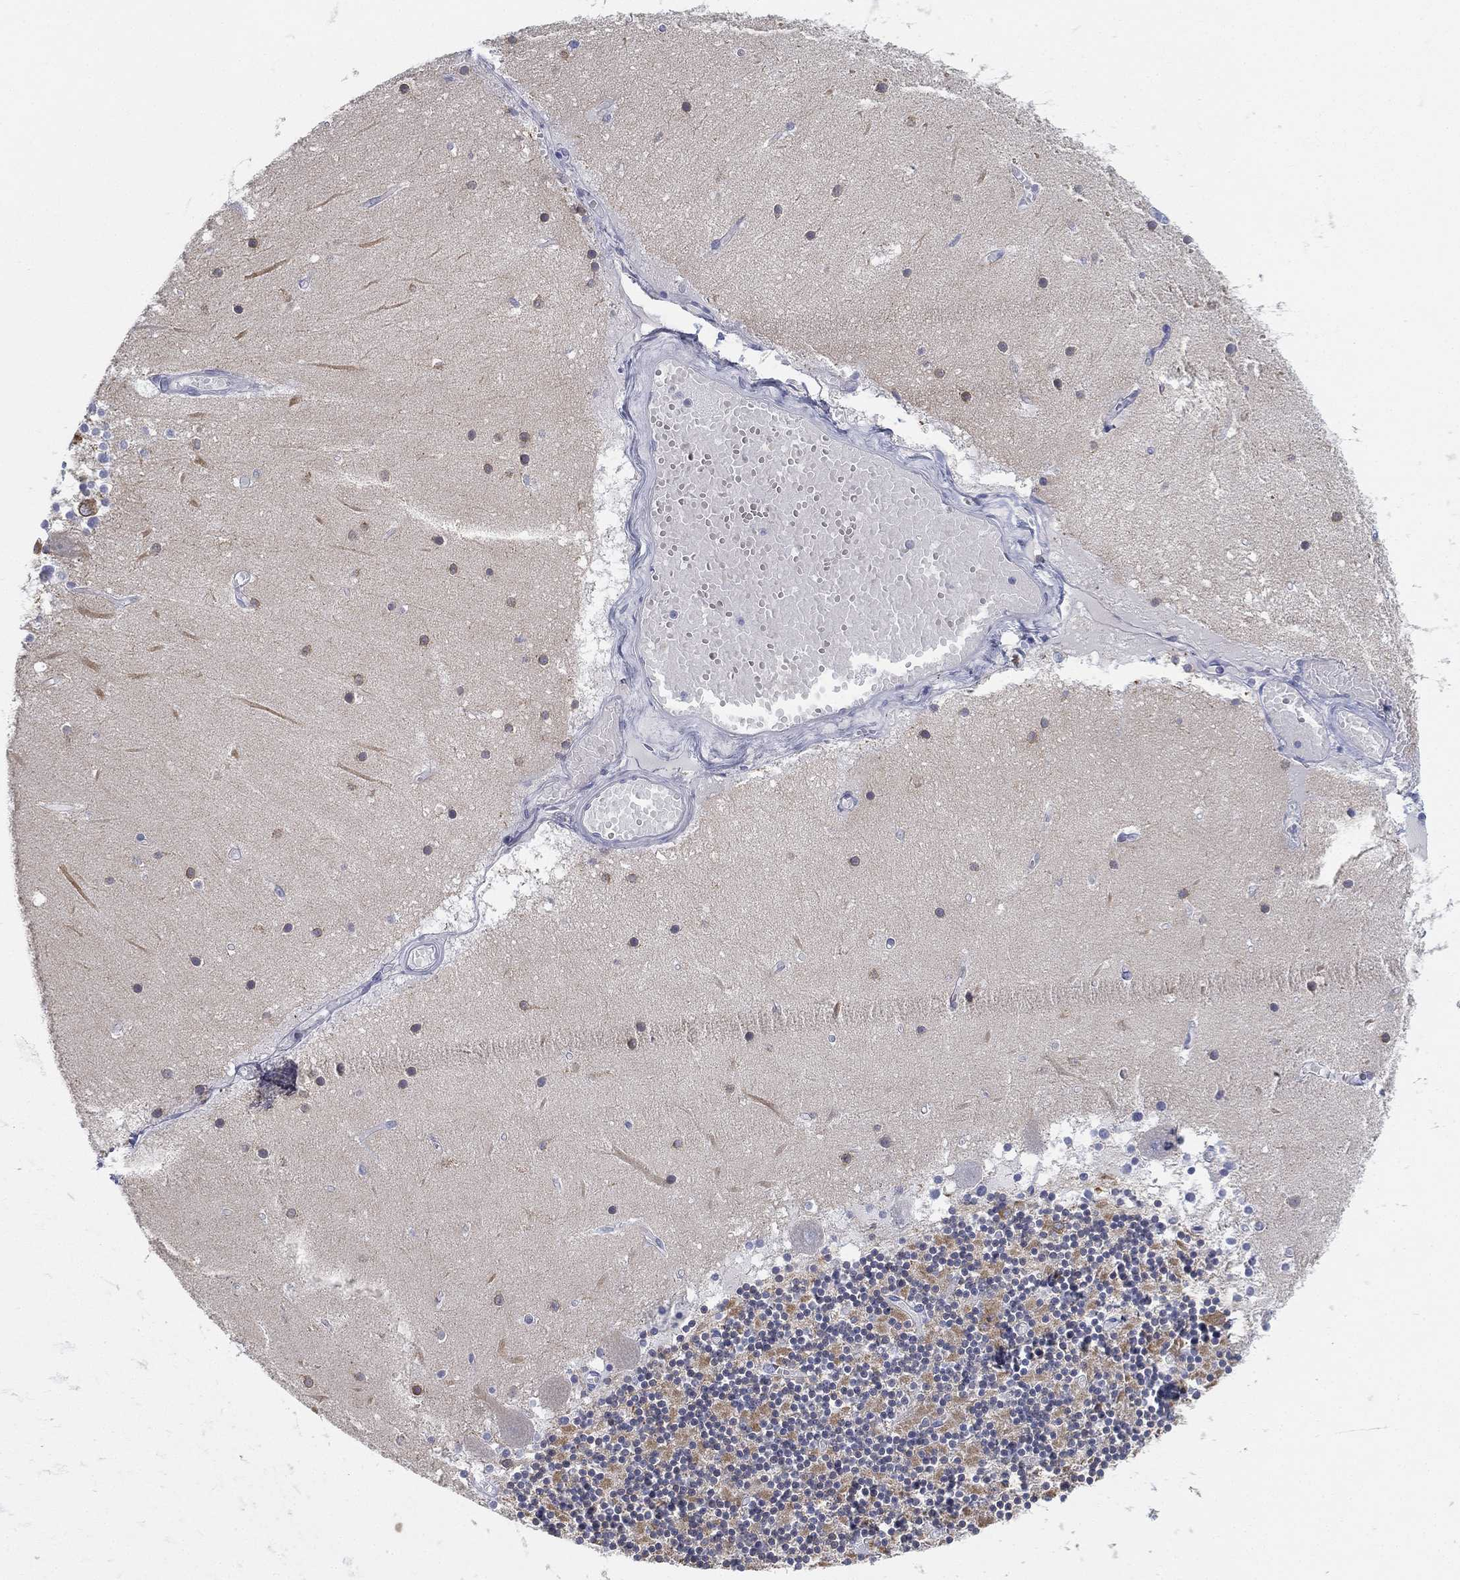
{"staining": {"intensity": "negative", "quantity": "none", "location": "none"}, "tissue": "cerebellum", "cell_type": "Cells in granular layer", "image_type": "normal", "snomed": [{"axis": "morphology", "description": "Normal tissue, NOS"}, {"axis": "topography", "description": "Cerebellum"}], "caption": "Immunohistochemistry (IHC) of normal human cerebellum demonstrates no expression in cells in granular layer. (IHC, brightfield microscopy, high magnification).", "gene": "GCNA", "patient": {"sex": "female", "age": 28}}